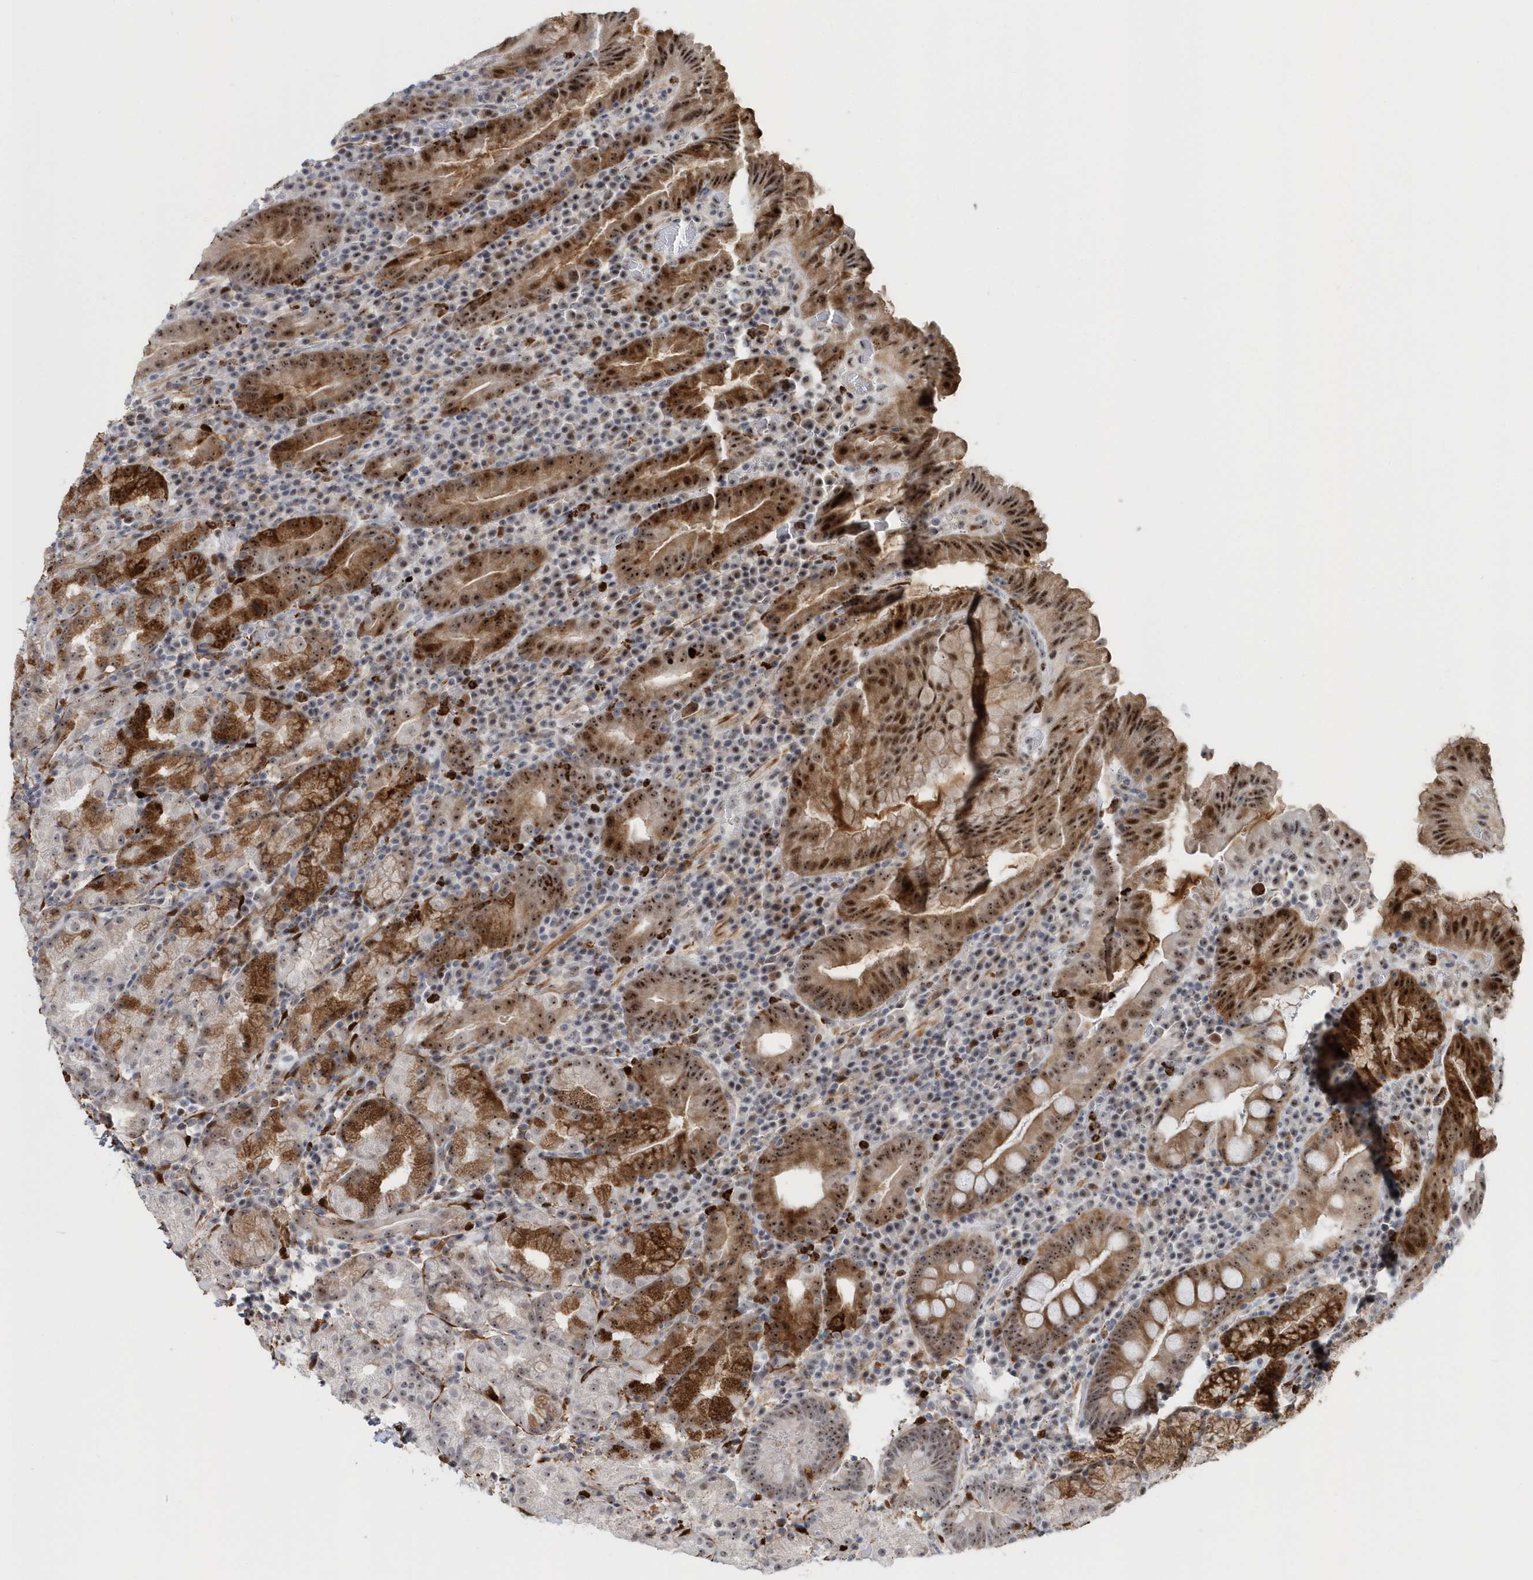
{"staining": {"intensity": "strong", "quantity": "25%-75%", "location": "cytoplasmic/membranous,nuclear"}, "tissue": "stomach", "cell_type": "Glandular cells", "image_type": "normal", "snomed": [{"axis": "morphology", "description": "Normal tissue, NOS"}, {"axis": "morphology", "description": "Inflammation, NOS"}, {"axis": "topography", "description": "Stomach"}], "caption": "Stomach stained with DAB immunohistochemistry (IHC) shows high levels of strong cytoplasmic/membranous,nuclear positivity in approximately 25%-75% of glandular cells. (Brightfield microscopy of DAB IHC at high magnification).", "gene": "ASCL4", "patient": {"sex": "male", "age": 79}}